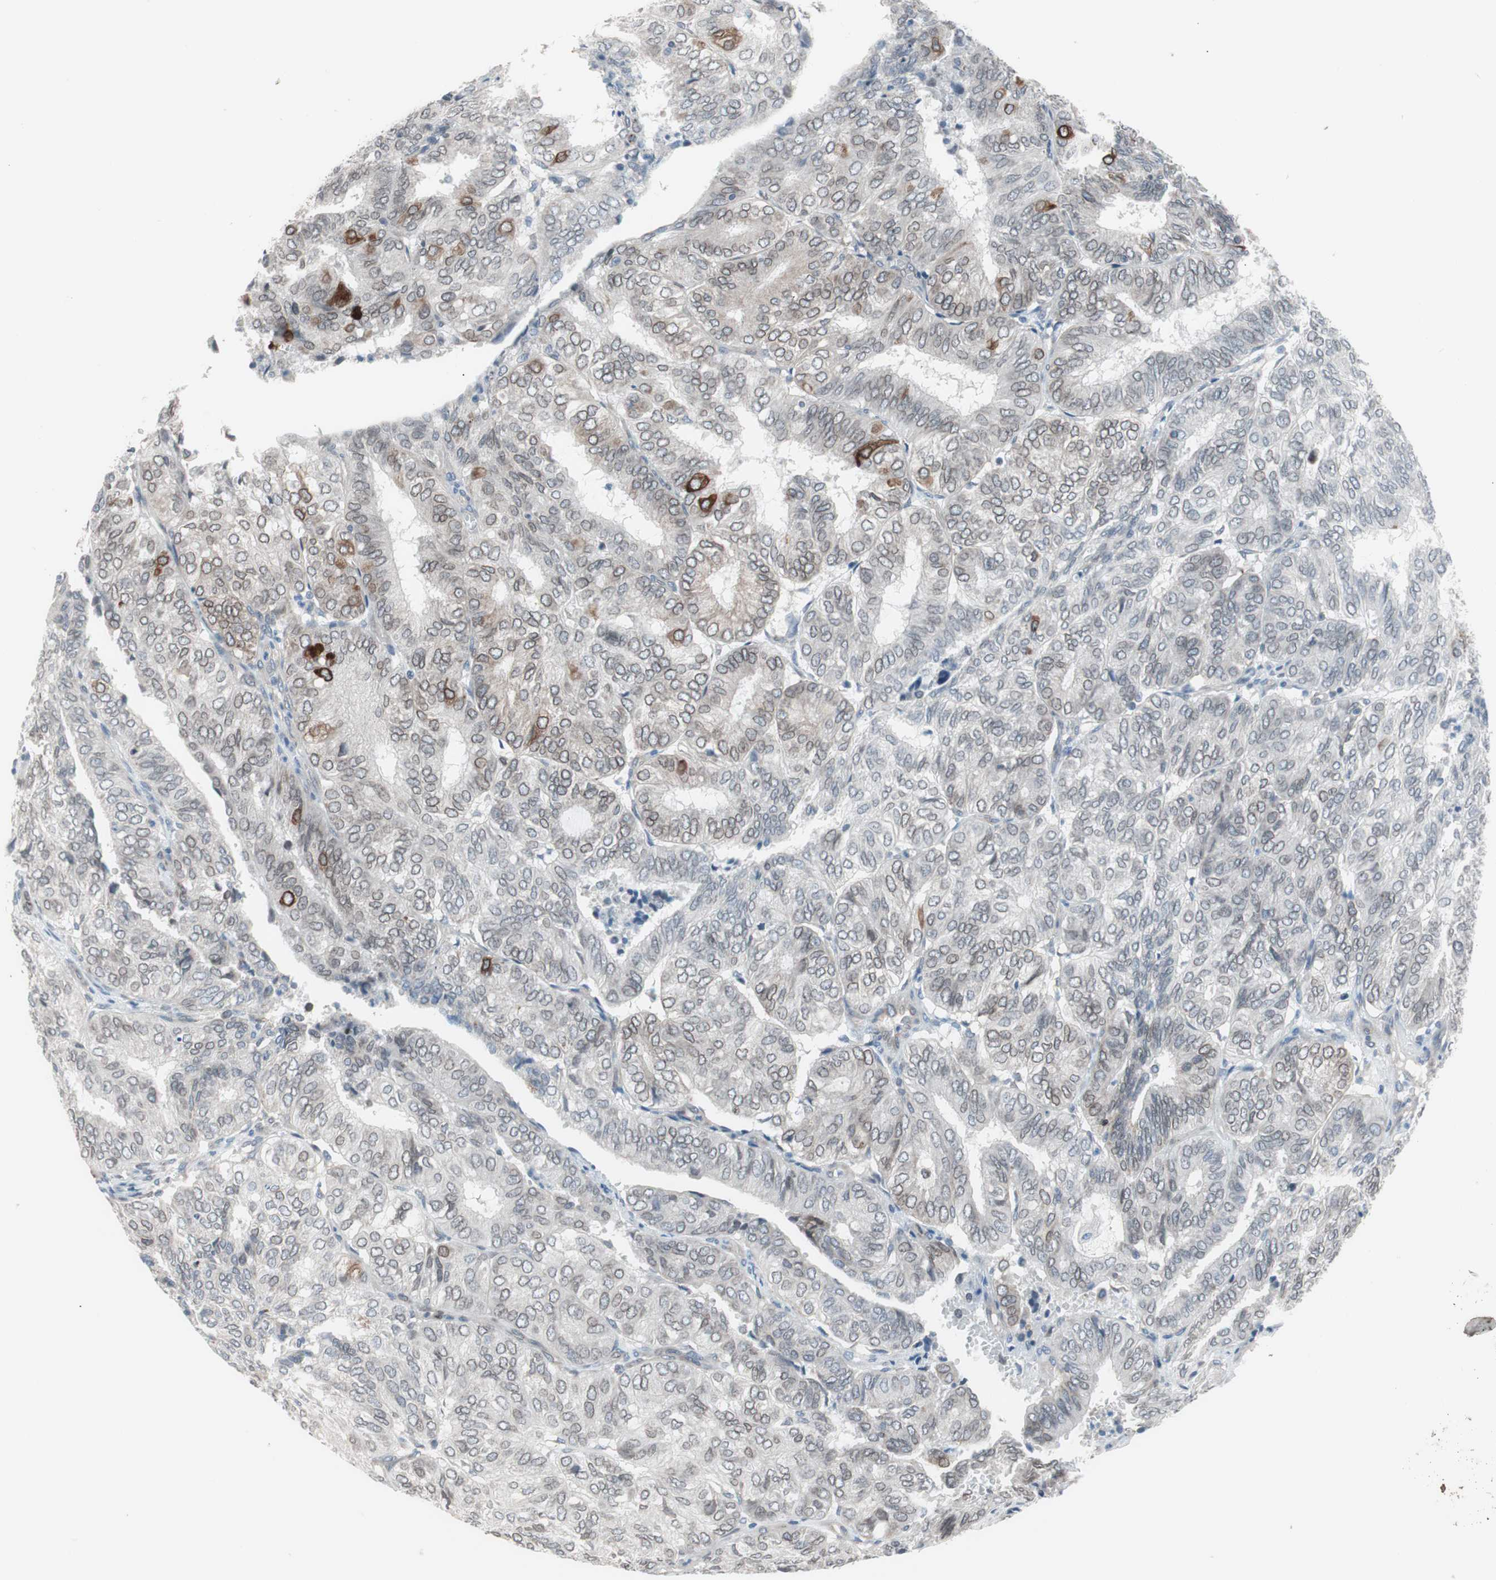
{"staining": {"intensity": "strong", "quantity": "<25%", "location": "cytoplasmic/membranous,nuclear"}, "tissue": "endometrial cancer", "cell_type": "Tumor cells", "image_type": "cancer", "snomed": [{"axis": "morphology", "description": "Adenocarcinoma, NOS"}, {"axis": "topography", "description": "Uterus"}], "caption": "Strong cytoplasmic/membranous and nuclear staining is seen in approximately <25% of tumor cells in endometrial cancer (adenocarcinoma).", "gene": "ARNT2", "patient": {"sex": "female", "age": 60}}